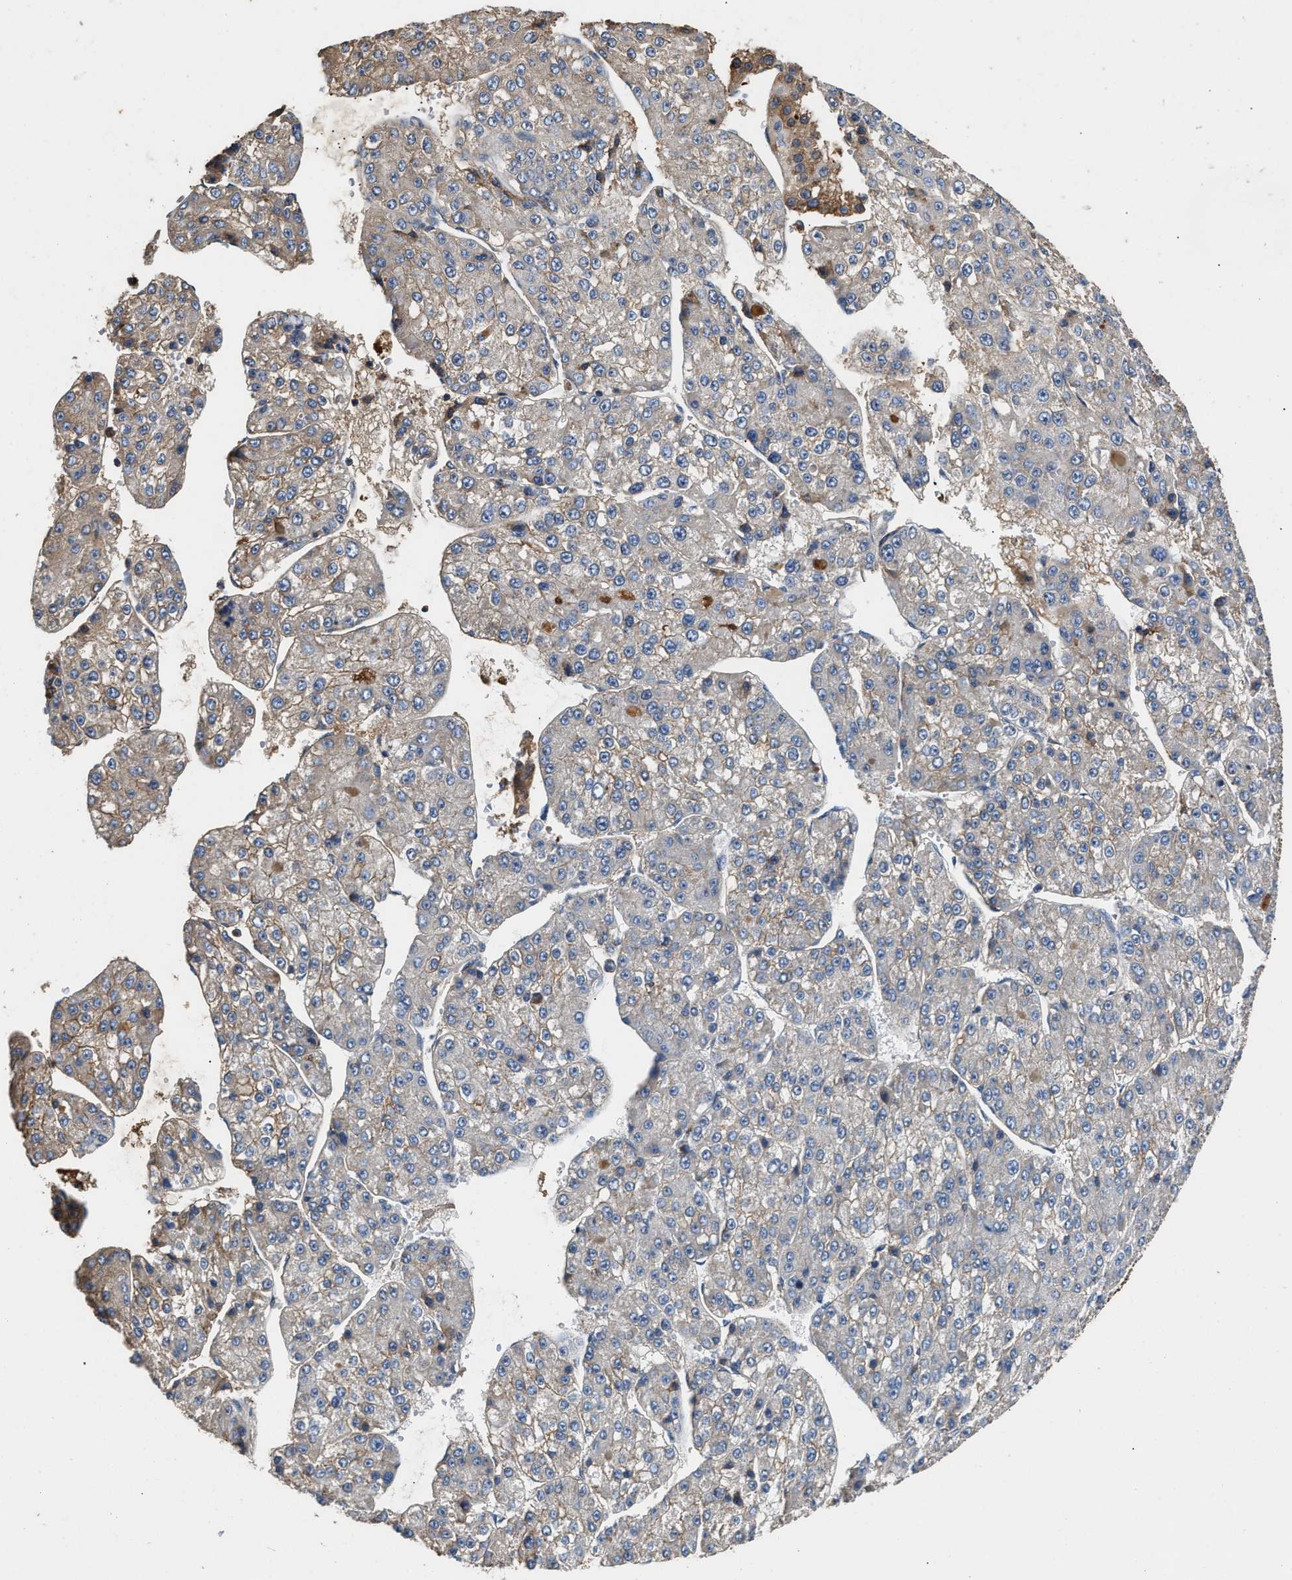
{"staining": {"intensity": "weak", "quantity": "25%-75%", "location": "cytoplasmic/membranous"}, "tissue": "liver cancer", "cell_type": "Tumor cells", "image_type": "cancer", "snomed": [{"axis": "morphology", "description": "Carcinoma, Hepatocellular, NOS"}, {"axis": "topography", "description": "Liver"}], "caption": "The histopathology image exhibits a brown stain indicating the presence of a protein in the cytoplasmic/membranous of tumor cells in liver cancer (hepatocellular carcinoma).", "gene": "C3", "patient": {"sex": "female", "age": 73}}